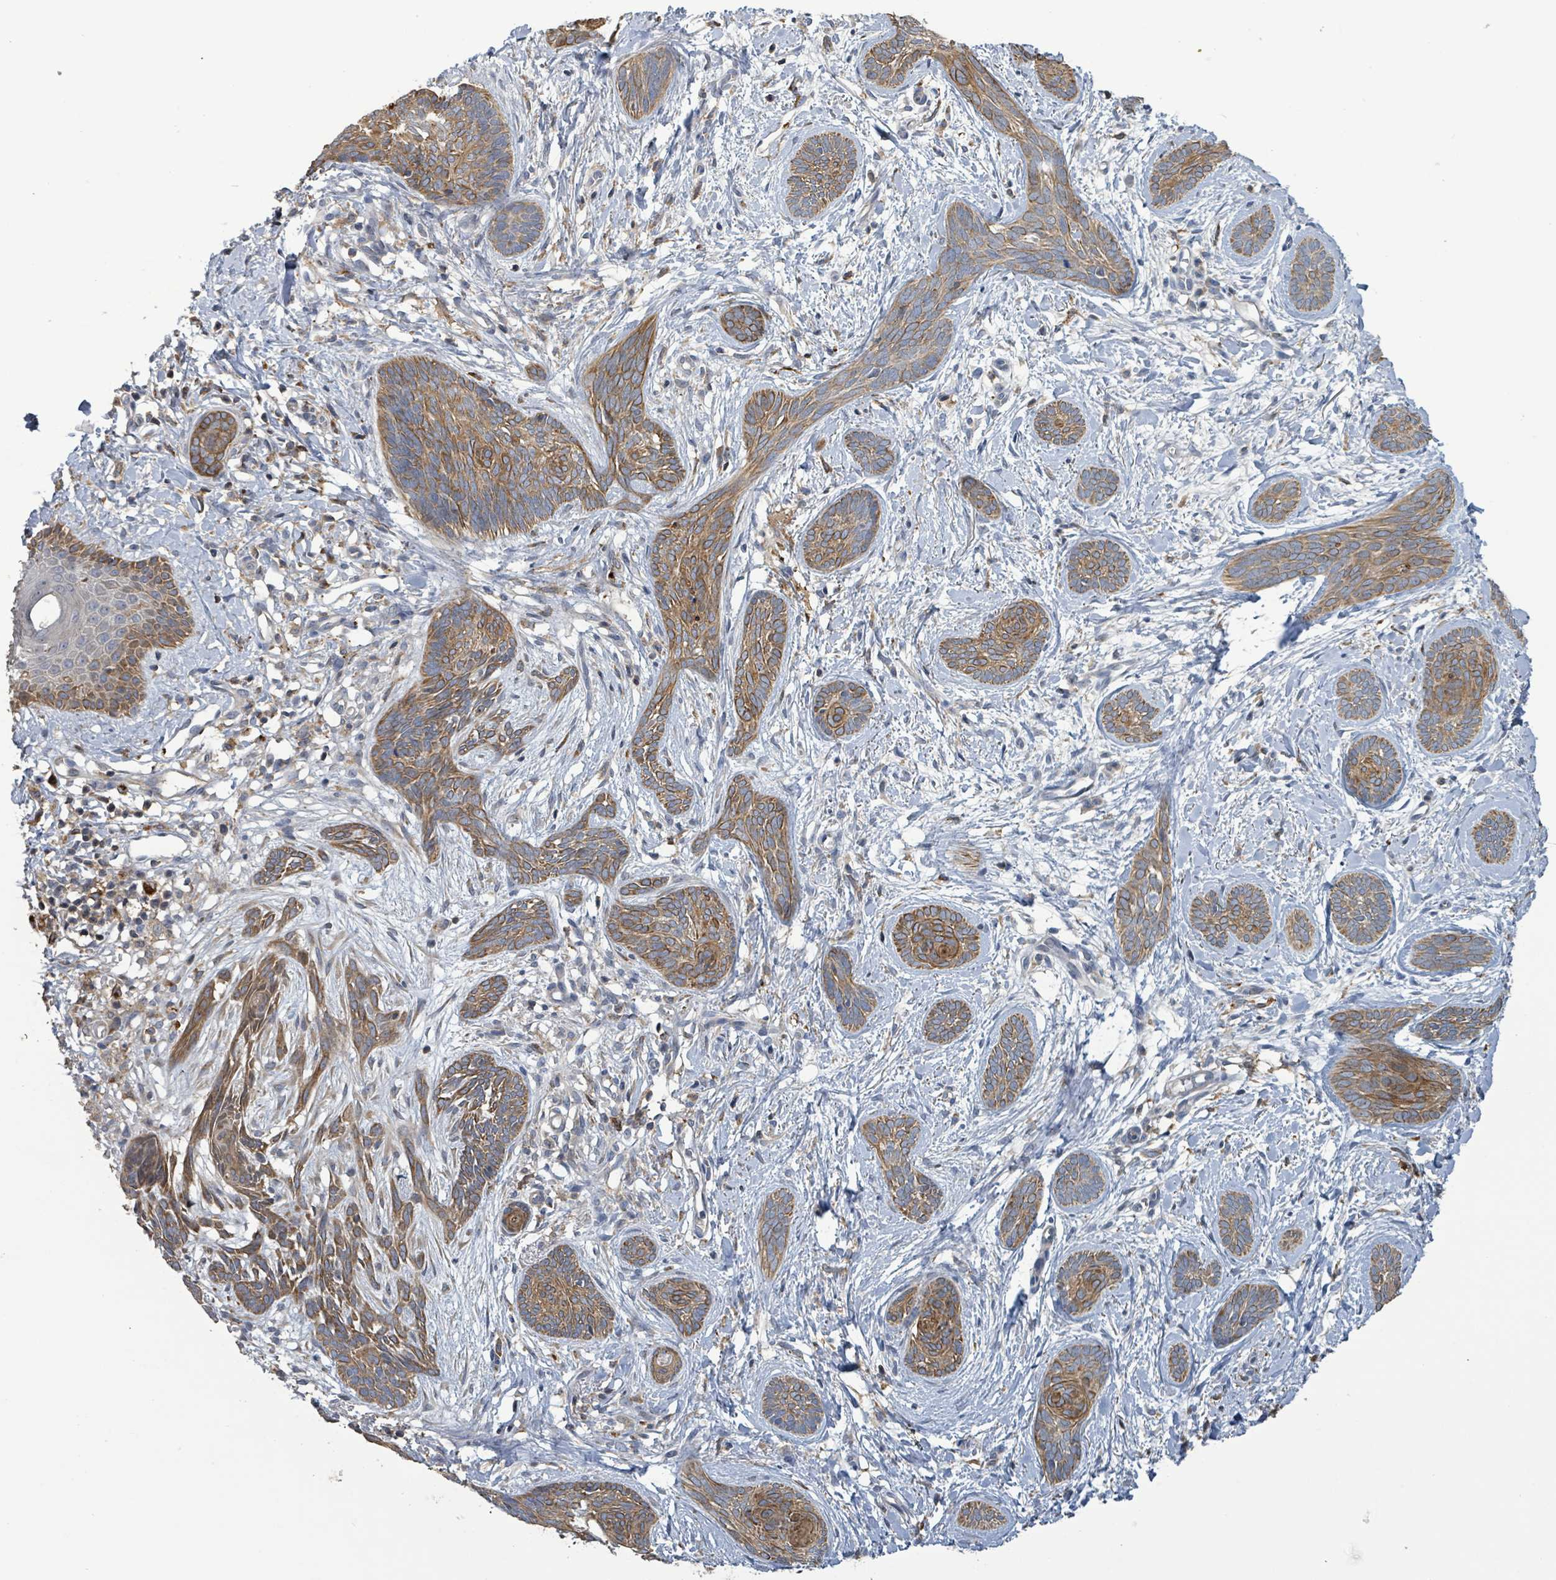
{"staining": {"intensity": "moderate", "quantity": ">75%", "location": "cytoplasmic/membranous"}, "tissue": "skin cancer", "cell_type": "Tumor cells", "image_type": "cancer", "snomed": [{"axis": "morphology", "description": "Basal cell carcinoma"}, {"axis": "topography", "description": "Skin"}], "caption": "DAB (3,3'-diaminobenzidine) immunohistochemical staining of basal cell carcinoma (skin) demonstrates moderate cytoplasmic/membranous protein expression in approximately >75% of tumor cells.", "gene": "PLAAT1", "patient": {"sex": "female", "age": 81}}